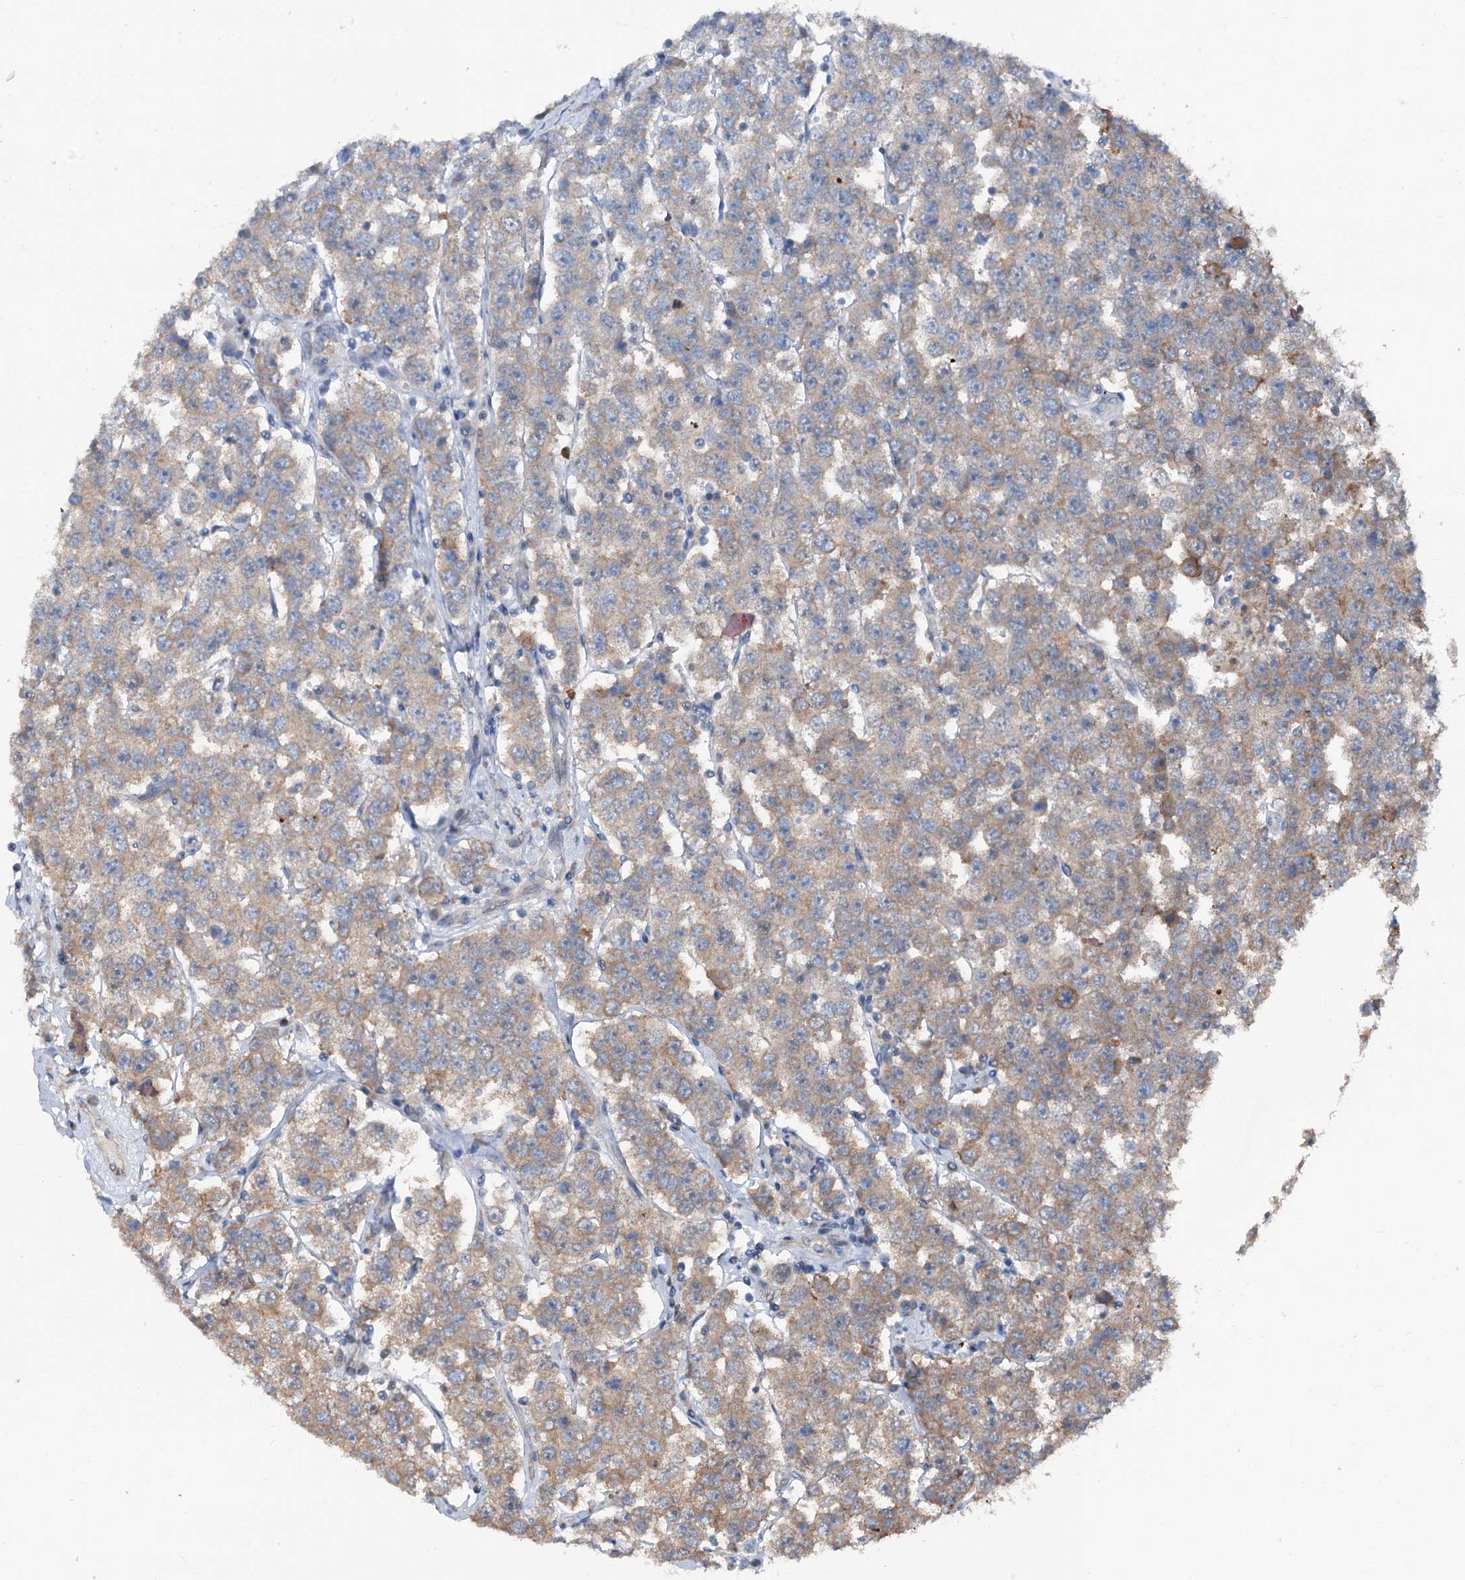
{"staining": {"intensity": "moderate", "quantity": "25%-75%", "location": "cytoplasmic/membranous"}, "tissue": "testis cancer", "cell_type": "Tumor cells", "image_type": "cancer", "snomed": [{"axis": "morphology", "description": "Seminoma, NOS"}, {"axis": "topography", "description": "Testis"}], "caption": "Tumor cells demonstrate medium levels of moderate cytoplasmic/membranous positivity in approximately 25%-75% of cells in testis seminoma.", "gene": "PSMD13", "patient": {"sex": "male", "age": 28}}